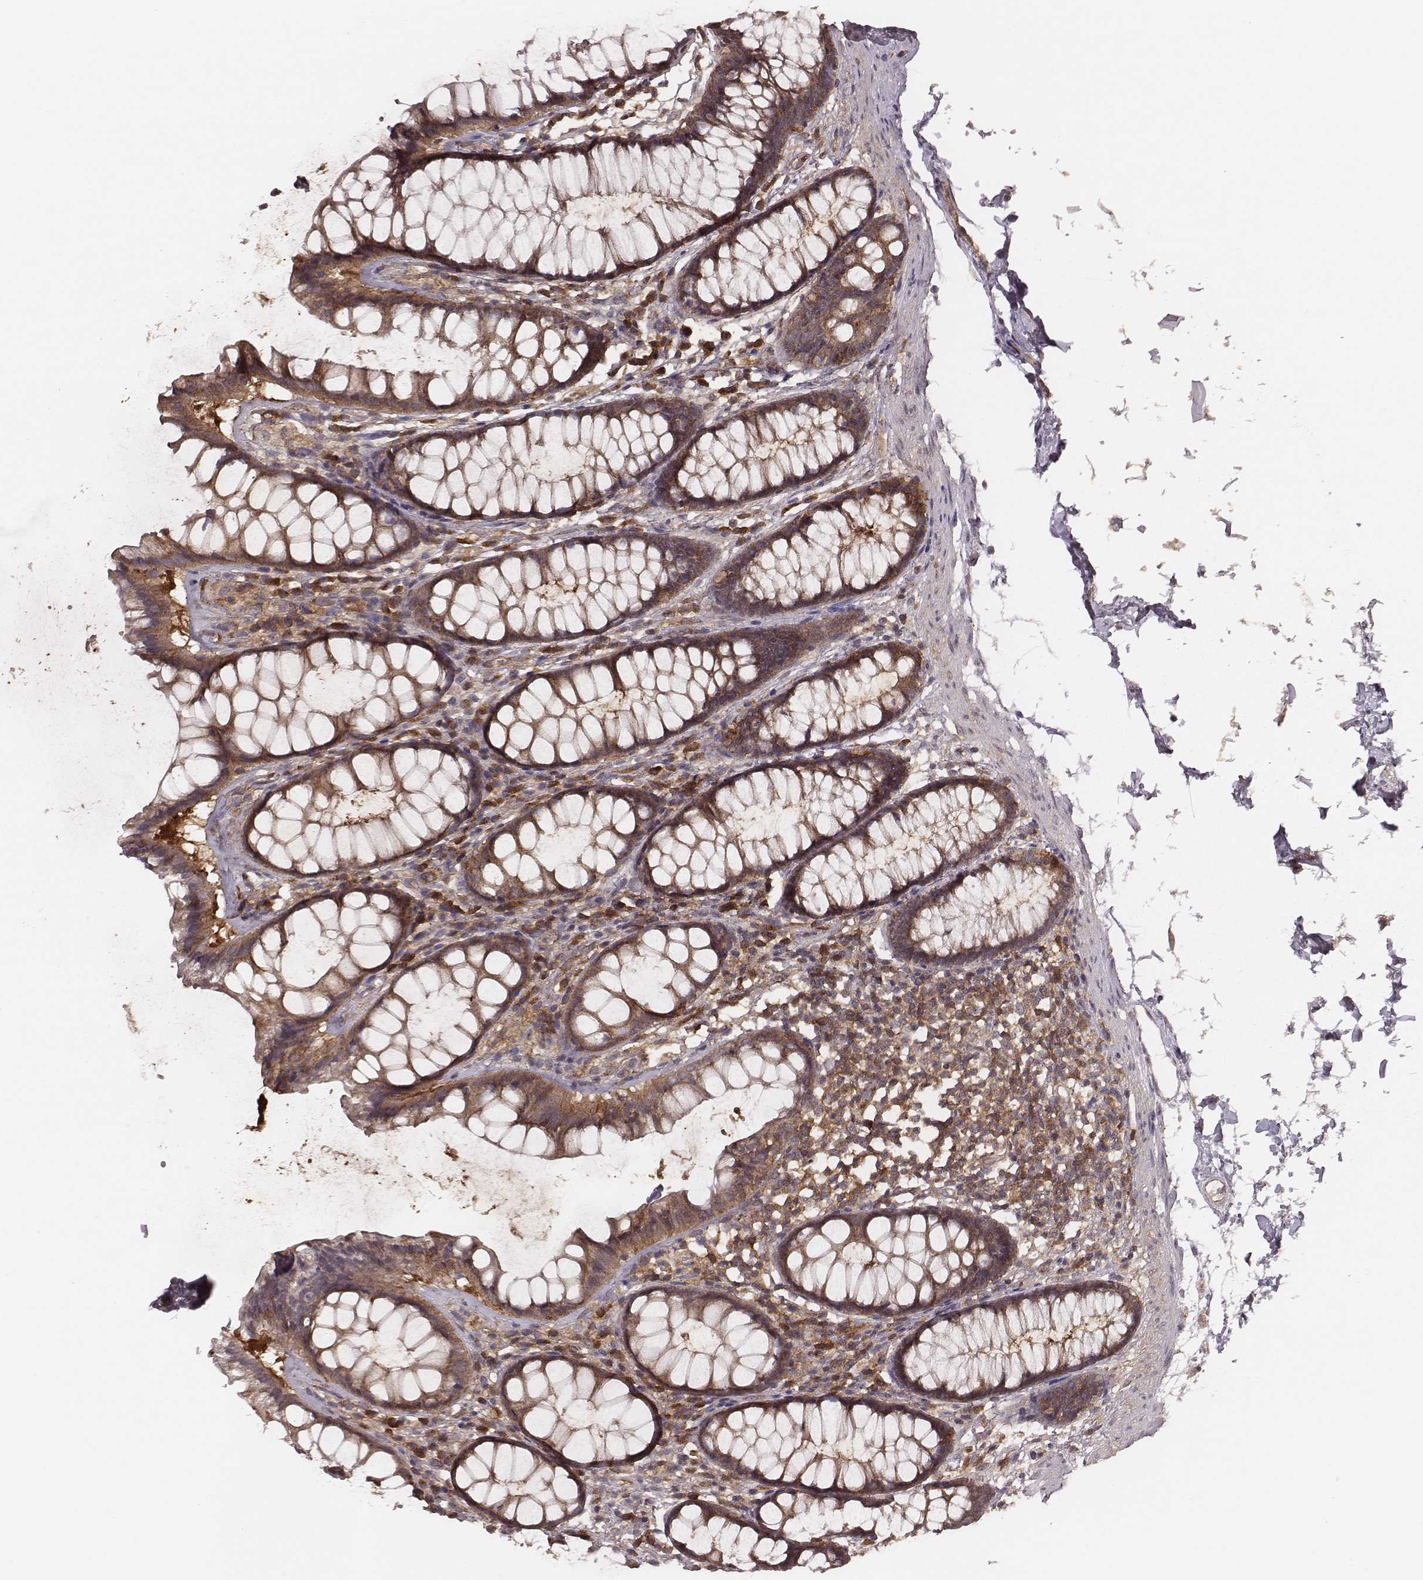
{"staining": {"intensity": "strong", "quantity": ">75%", "location": "cytoplasmic/membranous"}, "tissue": "rectum", "cell_type": "Glandular cells", "image_type": "normal", "snomed": [{"axis": "morphology", "description": "Normal tissue, NOS"}, {"axis": "topography", "description": "Rectum"}], "caption": "The photomicrograph shows staining of unremarkable rectum, revealing strong cytoplasmic/membranous protein expression (brown color) within glandular cells. Nuclei are stained in blue.", "gene": "CARS1", "patient": {"sex": "male", "age": 72}}